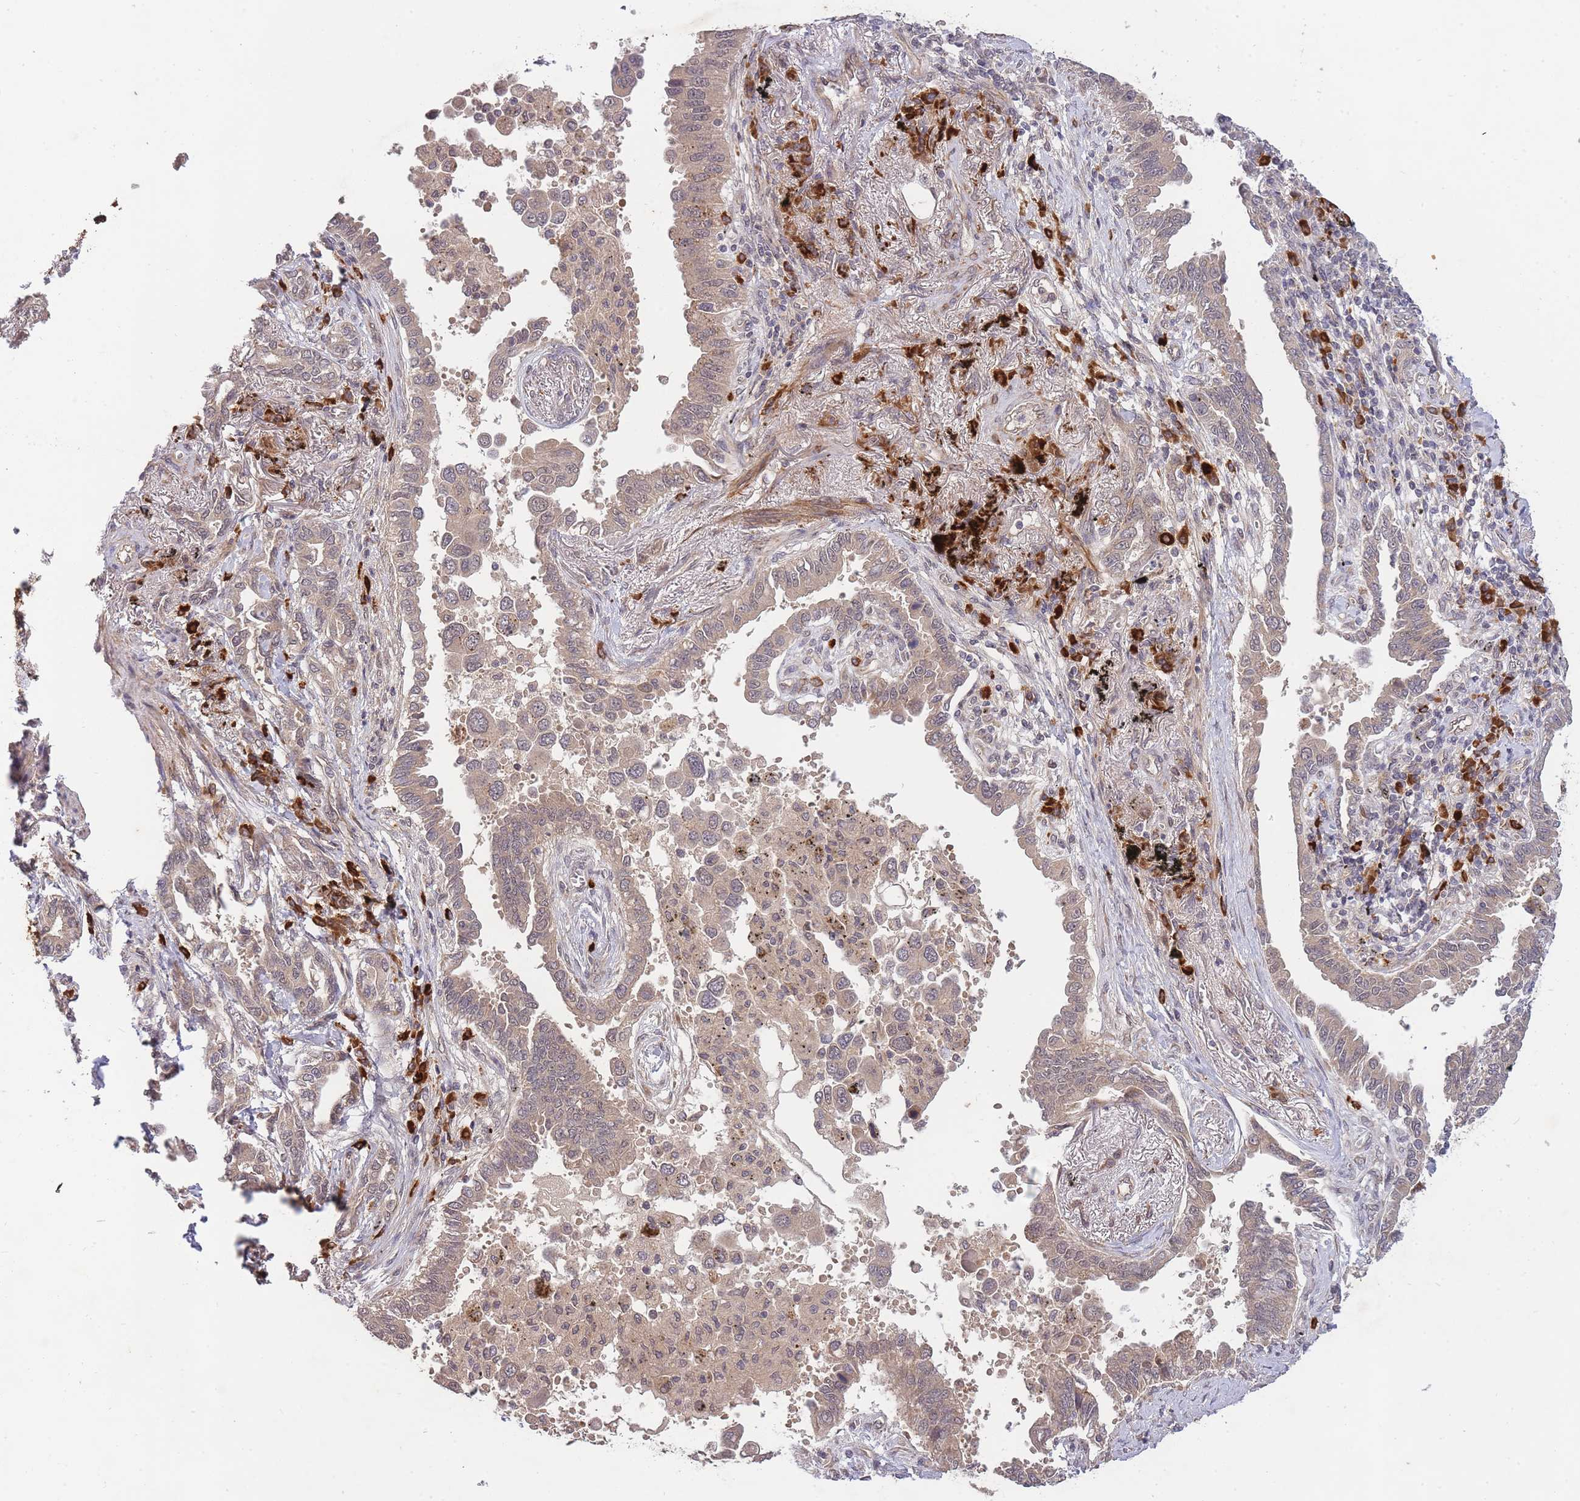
{"staining": {"intensity": "weak", "quantity": ">75%", "location": "cytoplasmic/membranous,nuclear"}, "tissue": "lung cancer", "cell_type": "Tumor cells", "image_type": "cancer", "snomed": [{"axis": "morphology", "description": "Adenocarcinoma, NOS"}, {"axis": "topography", "description": "Lung"}], "caption": "A micrograph showing weak cytoplasmic/membranous and nuclear positivity in about >75% of tumor cells in lung cancer (adenocarcinoma), as visualized by brown immunohistochemical staining.", "gene": "SMC6", "patient": {"sex": "male", "age": 67}}